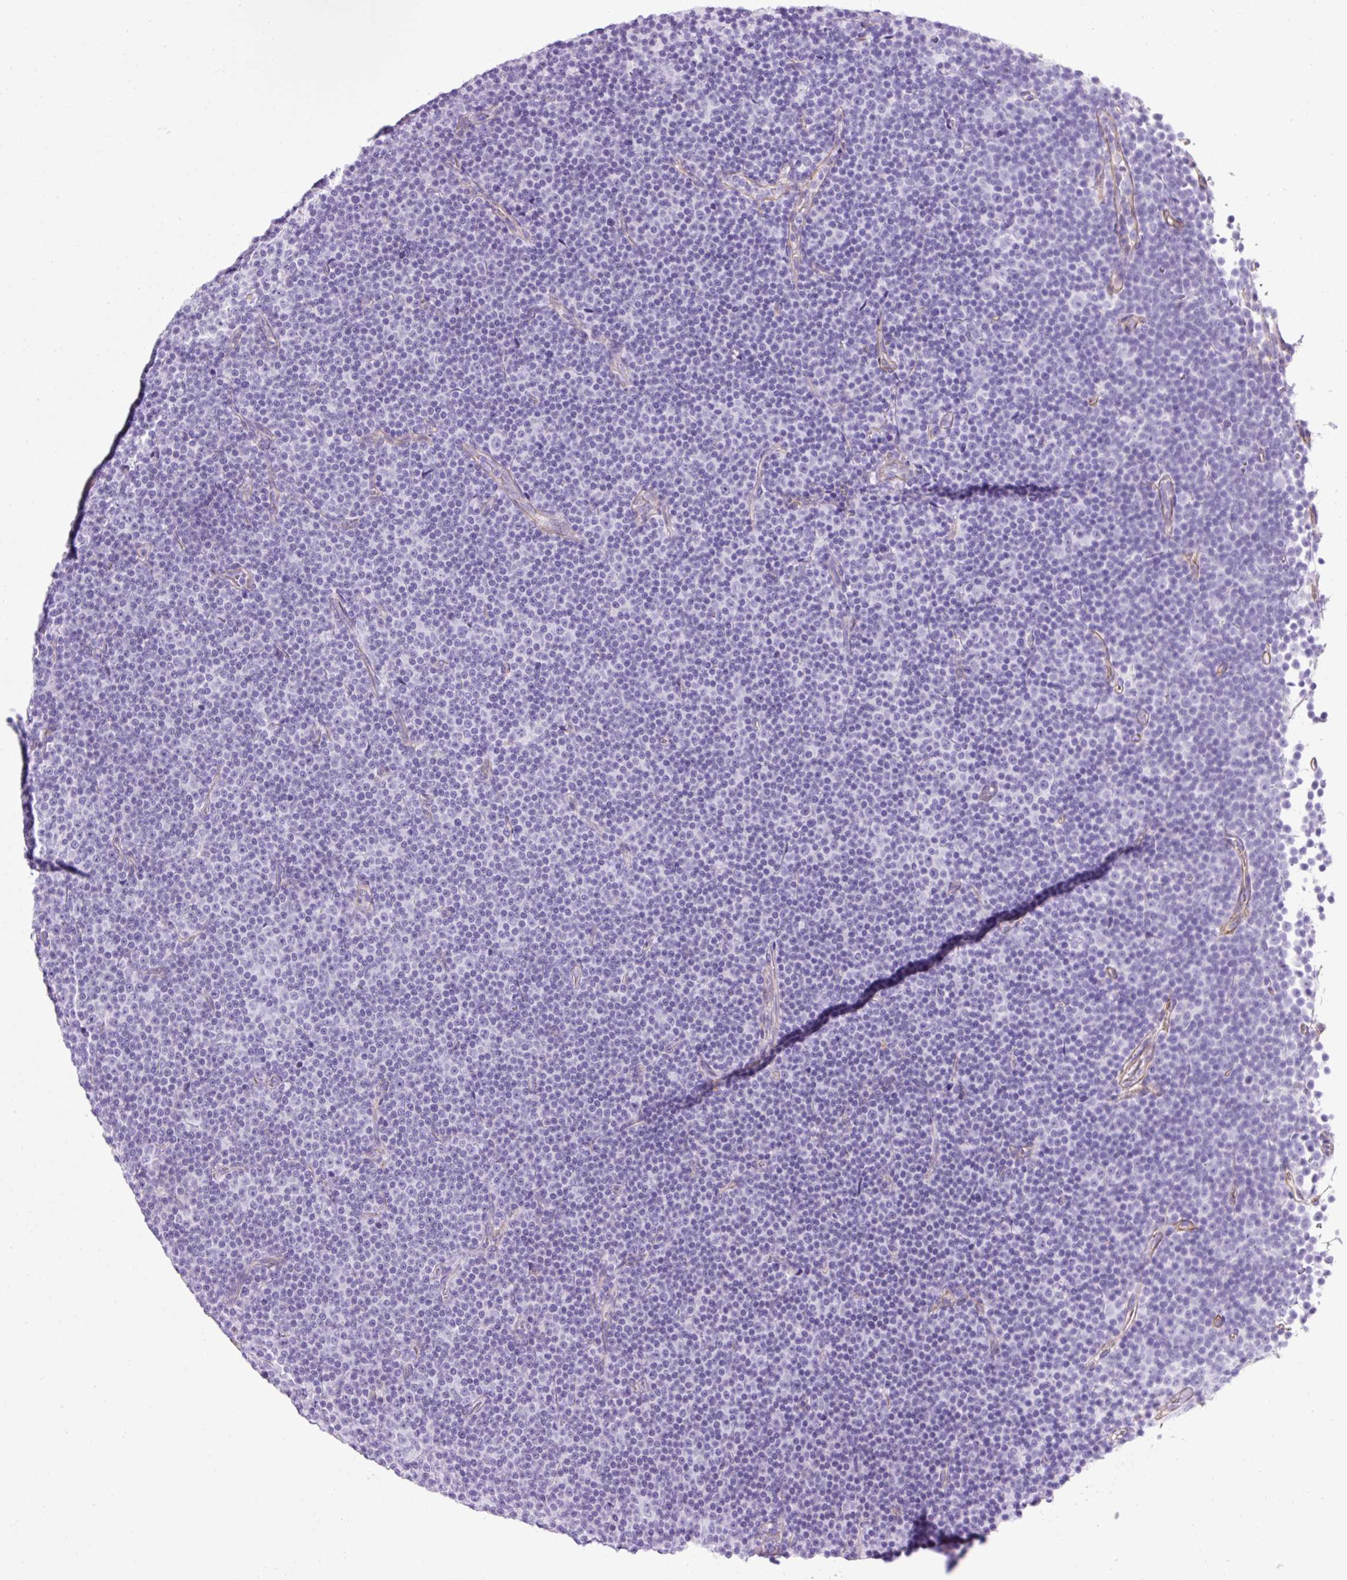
{"staining": {"intensity": "negative", "quantity": "none", "location": "none"}, "tissue": "lymphoma", "cell_type": "Tumor cells", "image_type": "cancer", "snomed": [{"axis": "morphology", "description": "Malignant lymphoma, non-Hodgkin's type, Low grade"}, {"axis": "topography", "description": "Lymph node"}], "caption": "Tumor cells show no significant protein expression in low-grade malignant lymphoma, non-Hodgkin's type.", "gene": "KRT12", "patient": {"sex": "female", "age": 67}}